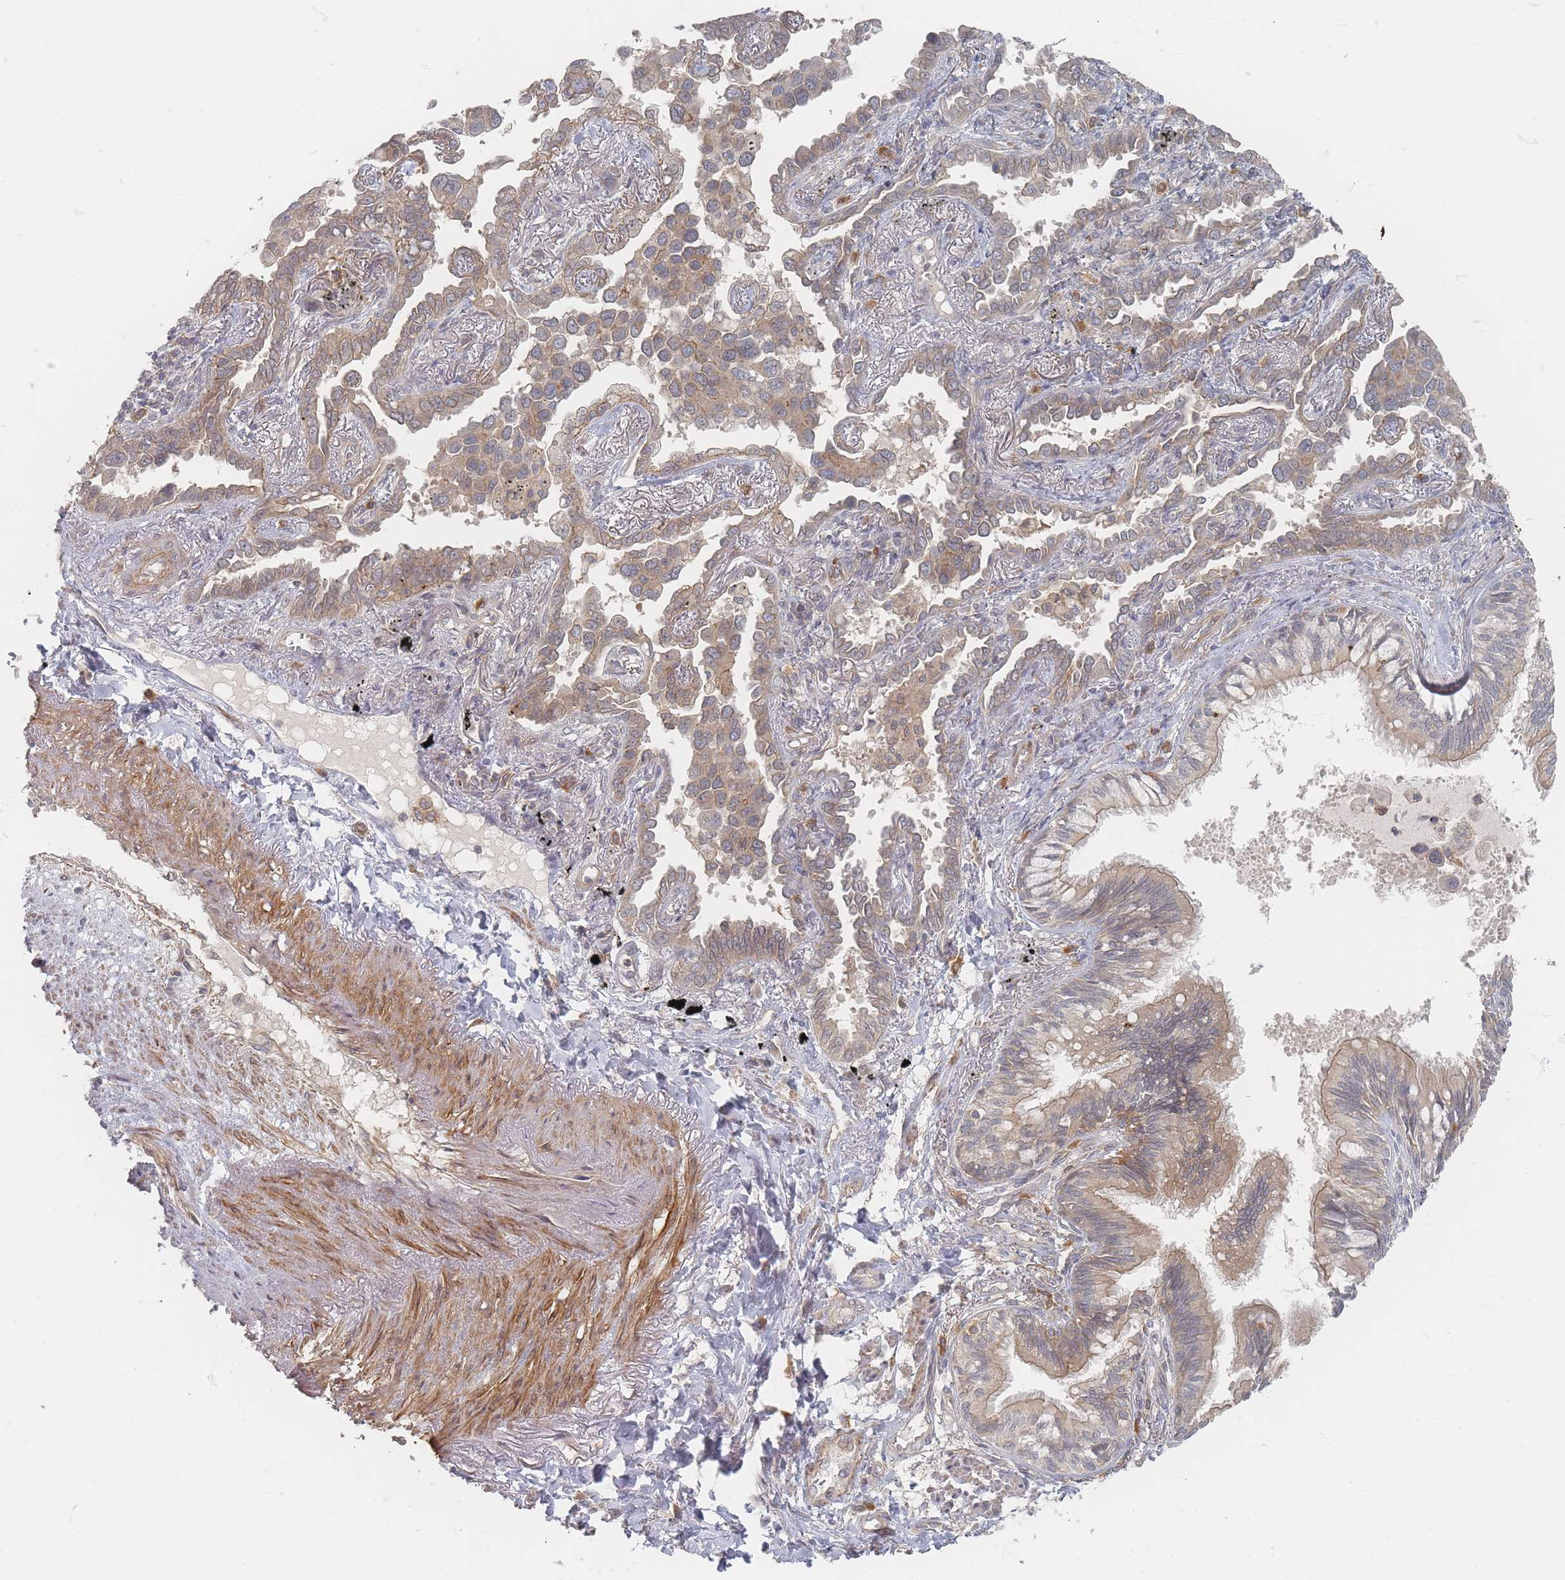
{"staining": {"intensity": "weak", "quantity": ">75%", "location": "cytoplasmic/membranous"}, "tissue": "lung cancer", "cell_type": "Tumor cells", "image_type": "cancer", "snomed": [{"axis": "morphology", "description": "Adenocarcinoma, NOS"}, {"axis": "topography", "description": "Lung"}], "caption": "Protein staining displays weak cytoplasmic/membranous staining in about >75% of tumor cells in lung adenocarcinoma.", "gene": "GLE1", "patient": {"sex": "male", "age": 67}}